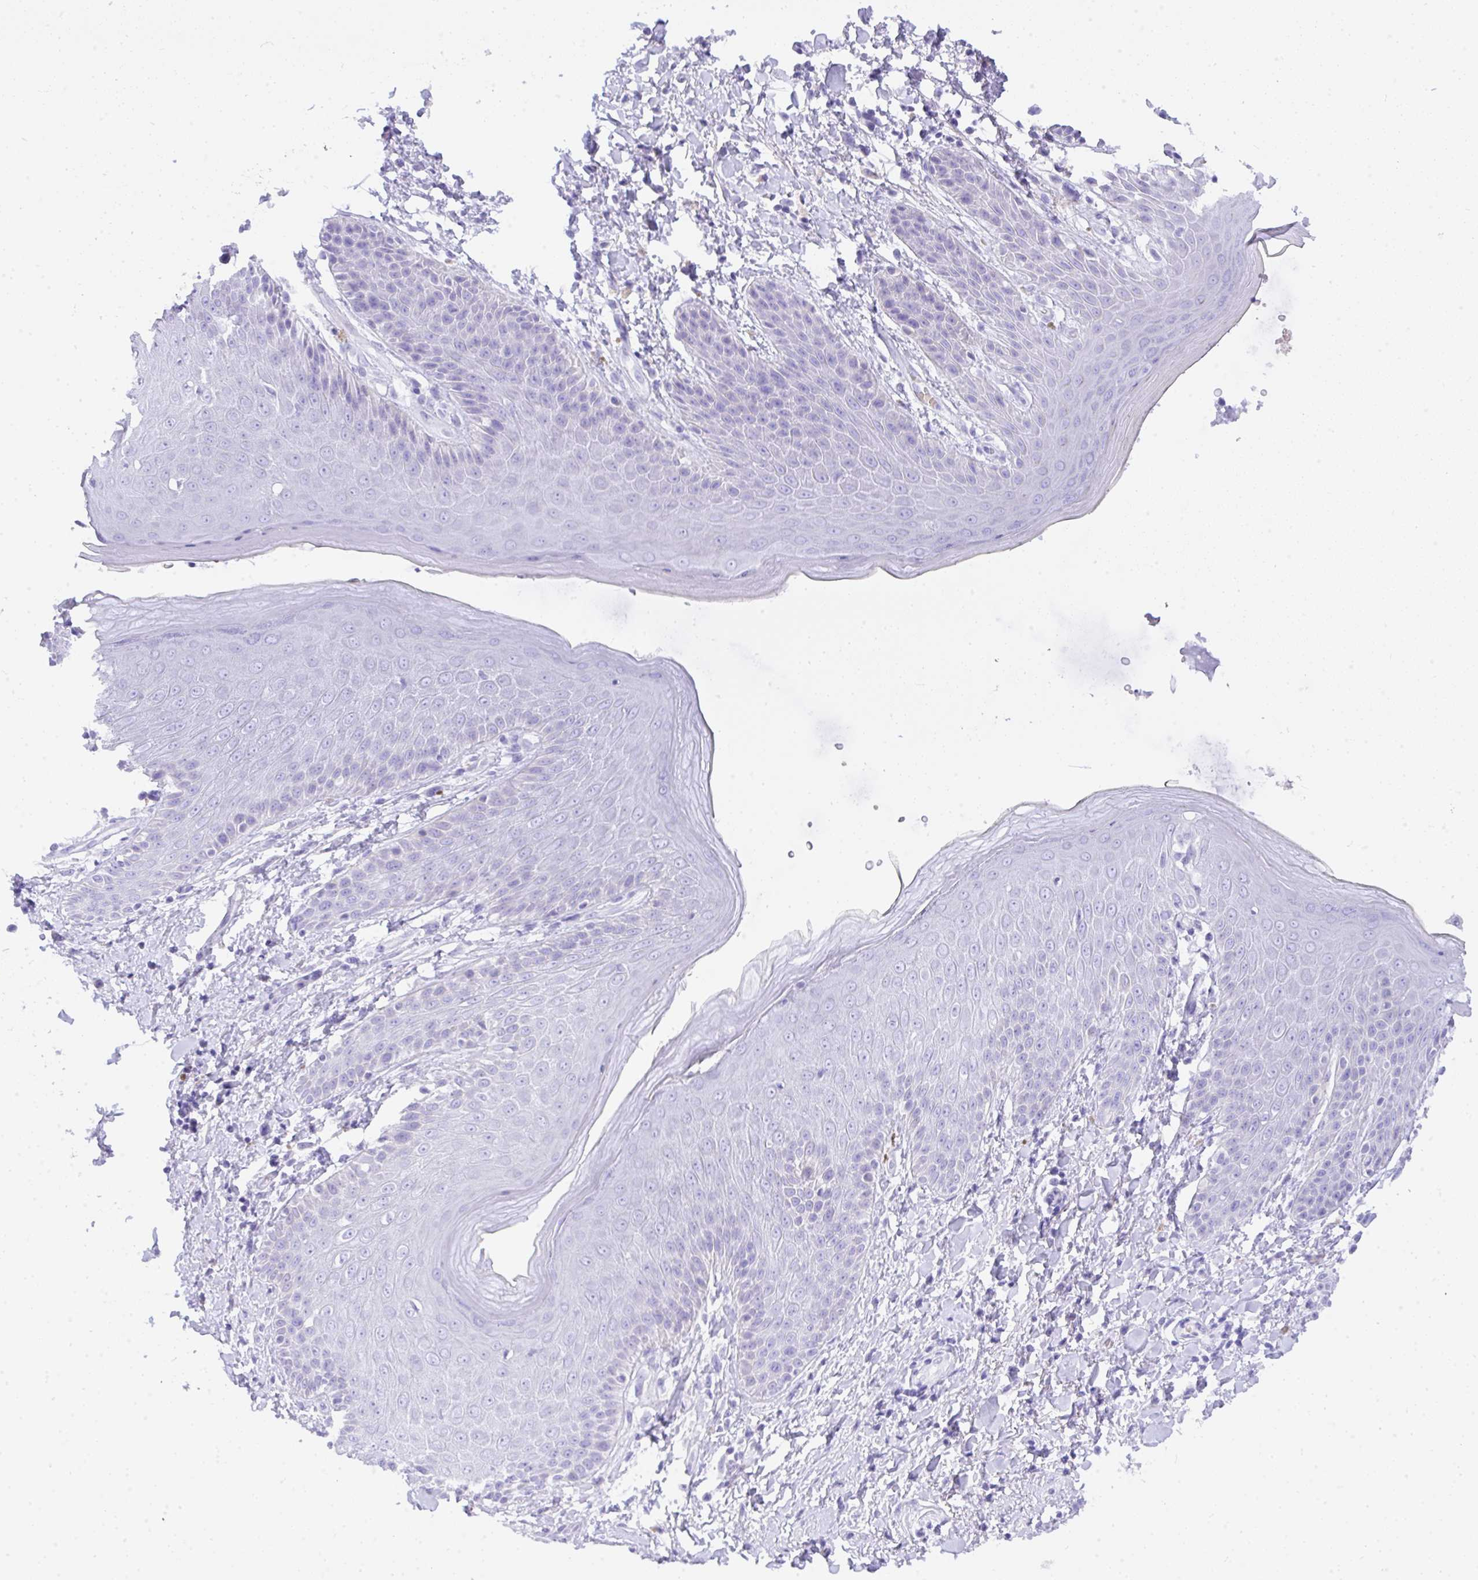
{"staining": {"intensity": "negative", "quantity": "none", "location": "none"}, "tissue": "skin", "cell_type": "Epidermal cells", "image_type": "normal", "snomed": [{"axis": "morphology", "description": "Normal tissue, NOS"}, {"axis": "topography", "description": "Anal"}, {"axis": "topography", "description": "Peripheral nerve tissue"}], "caption": "Immunohistochemistry of unremarkable skin displays no expression in epidermal cells.", "gene": "SEL1L2", "patient": {"sex": "male", "age": 51}}